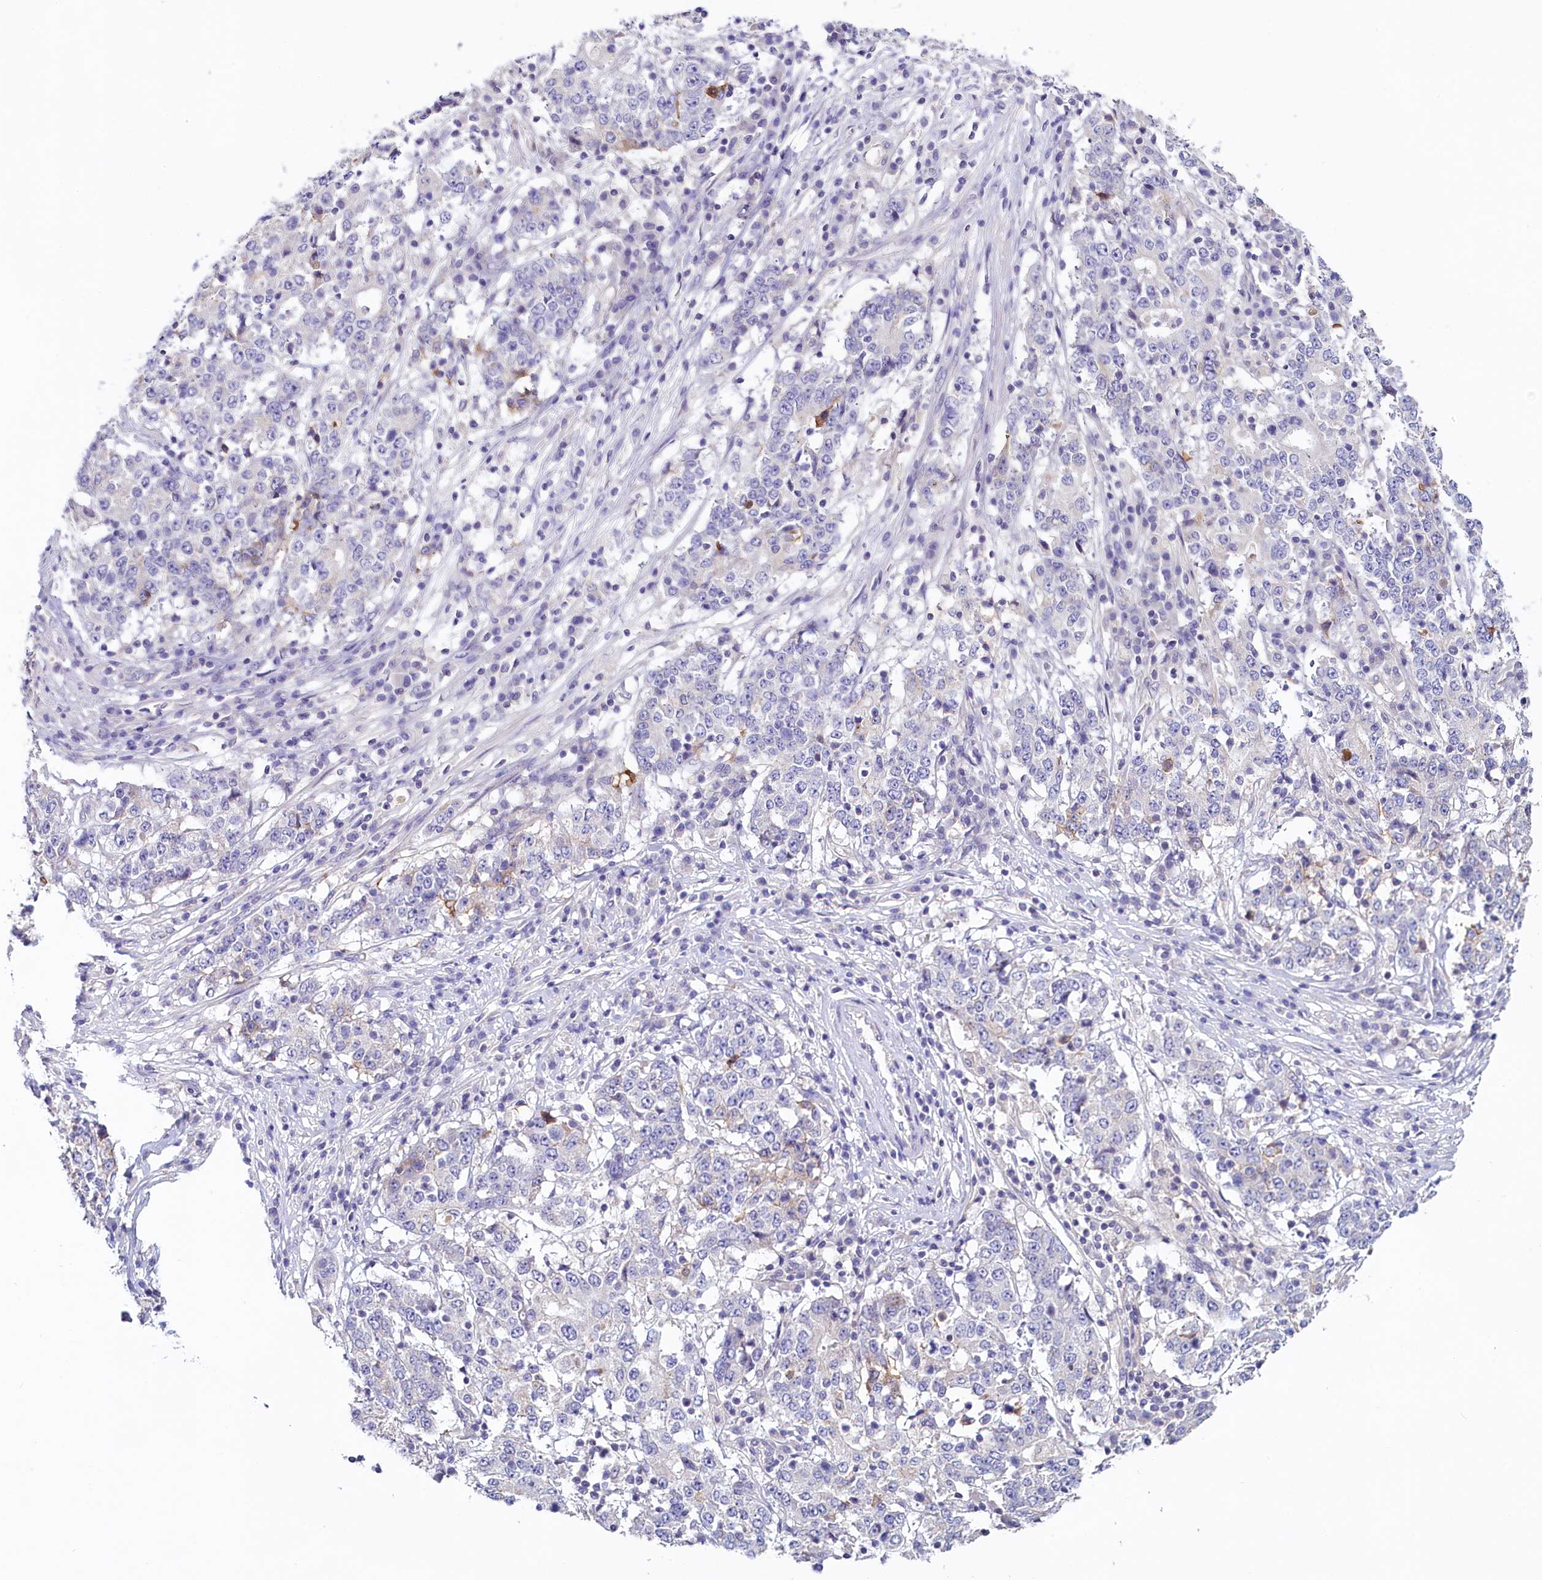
{"staining": {"intensity": "negative", "quantity": "none", "location": "none"}, "tissue": "stomach cancer", "cell_type": "Tumor cells", "image_type": "cancer", "snomed": [{"axis": "morphology", "description": "Adenocarcinoma, NOS"}, {"axis": "topography", "description": "Stomach"}], "caption": "This micrograph is of stomach cancer (adenocarcinoma) stained with immunohistochemistry (IHC) to label a protein in brown with the nuclei are counter-stained blue. There is no expression in tumor cells.", "gene": "PDE6D", "patient": {"sex": "male", "age": 59}}